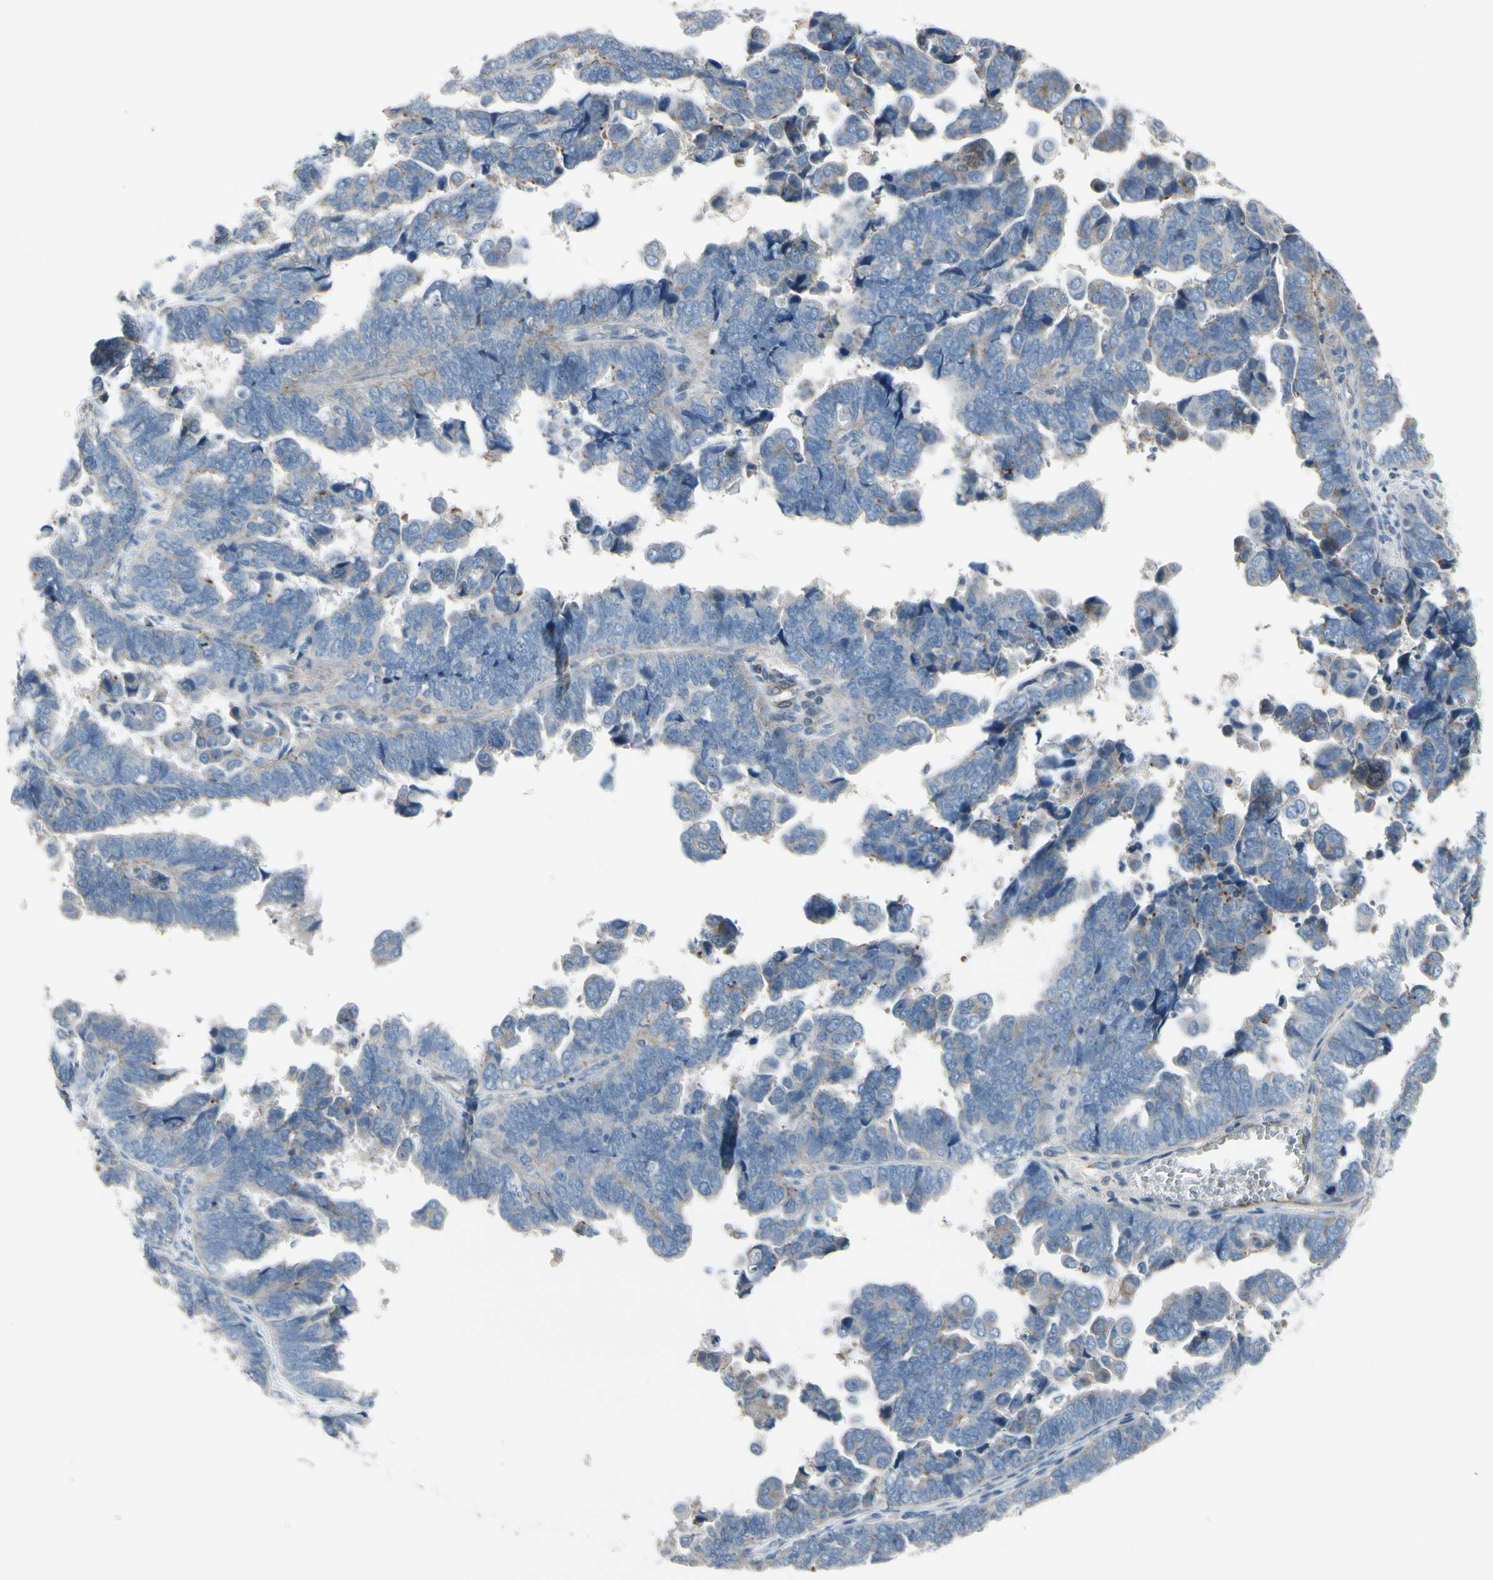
{"staining": {"intensity": "weak", "quantity": "<25%", "location": "cytoplasmic/membranous"}, "tissue": "endometrial cancer", "cell_type": "Tumor cells", "image_type": "cancer", "snomed": [{"axis": "morphology", "description": "Adenocarcinoma, NOS"}, {"axis": "topography", "description": "Endometrium"}], "caption": "There is no significant positivity in tumor cells of adenocarcinoma (endometrial). (DAB (3,3'-diaminobenzidine) immunohistochemistry (IHC), high magnification).", "gene": "TPM1", "patient": {"sex": "female", "age": 75}}